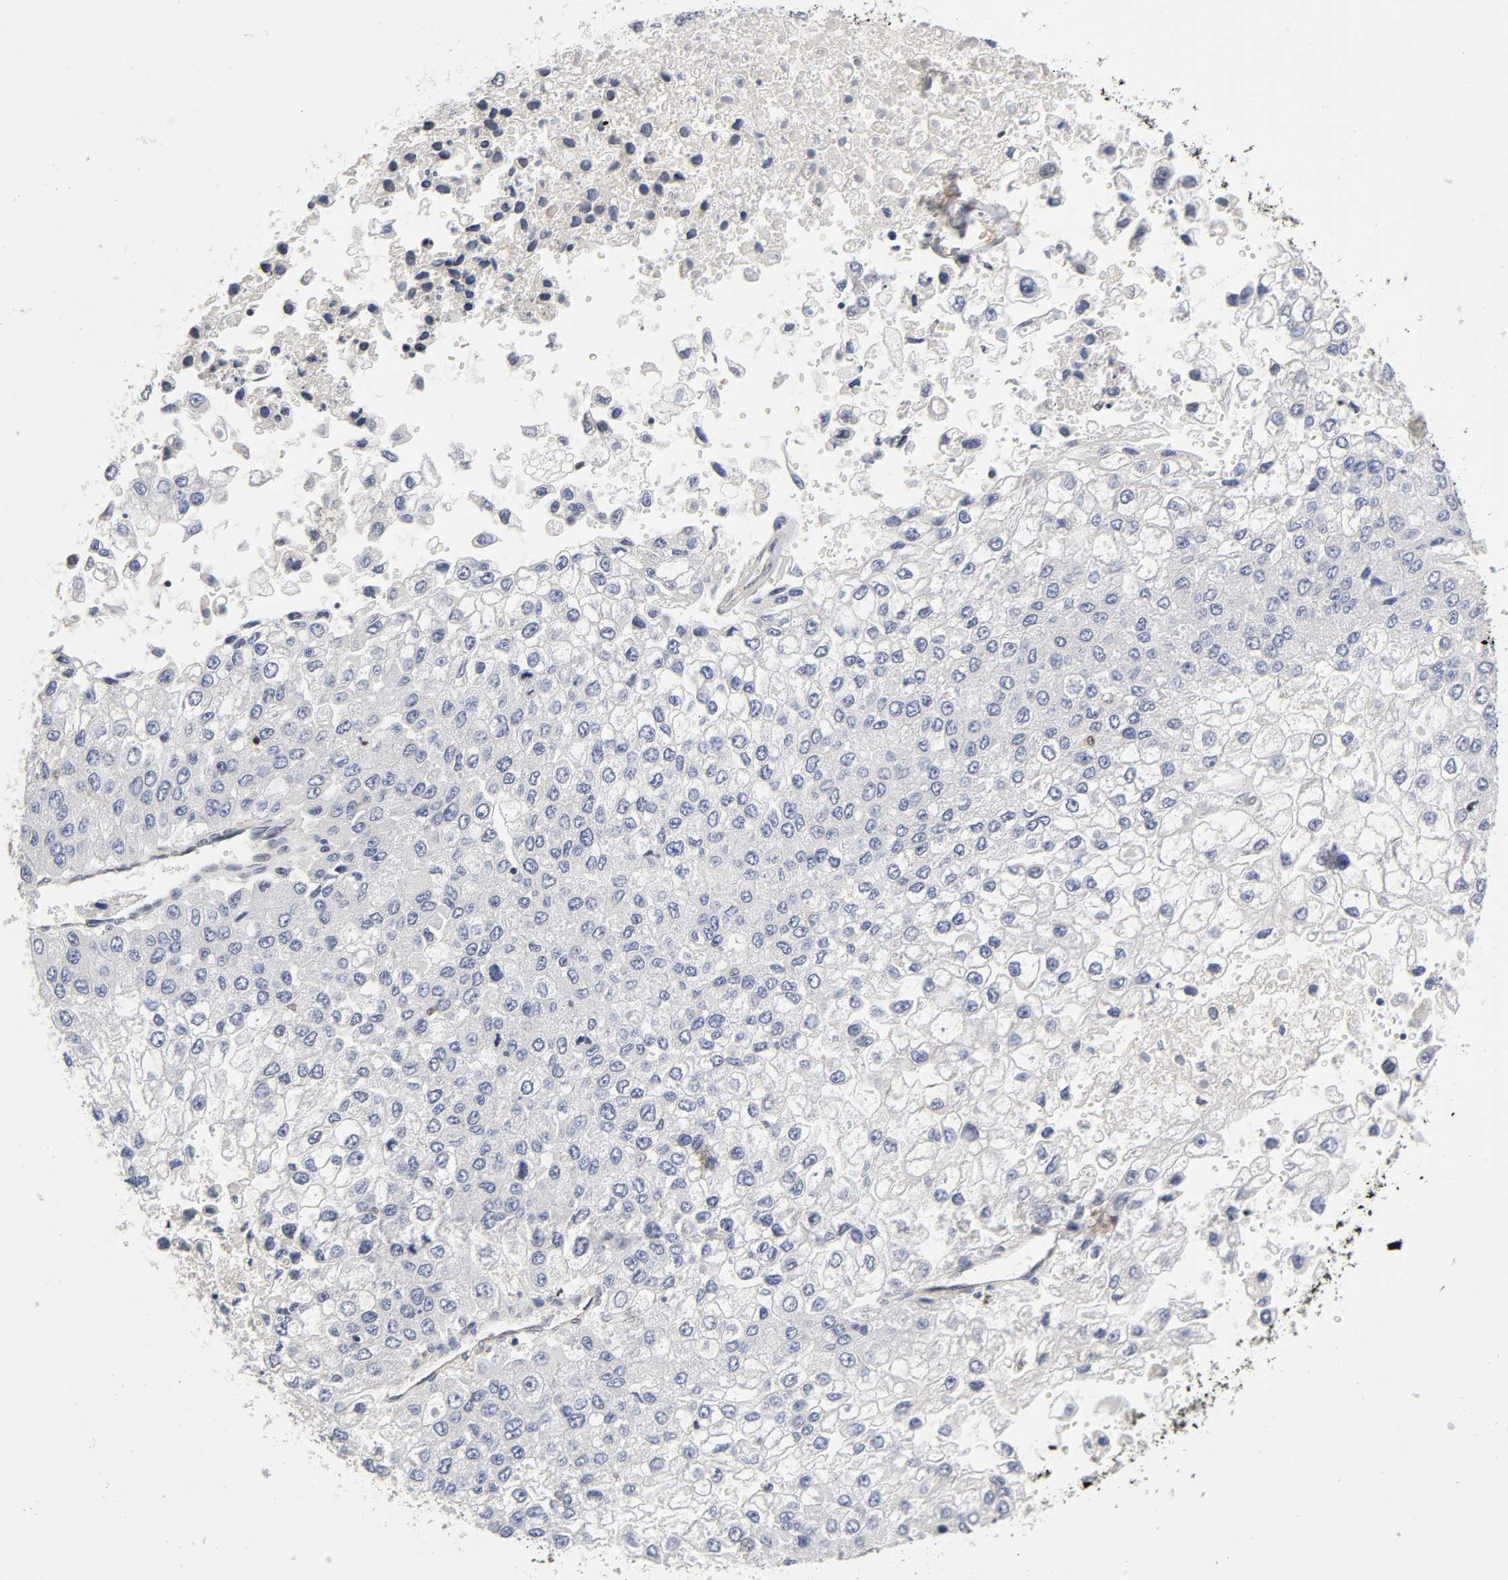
{"staining": {"intensity": "negative", "quantity": "none", "location": "none"}, "tissue": "liver cancer", "cell_type": "Tumor cells", "image_type": "cancer", "snomed": [{"axis": "morphology", "description": "Carcinoma, Hepatocellular, NOS"}, {"axis": "topography", "description": "Liver"}], "caption": "A histopathology image of human hepatocellular carcinoma (liver) is negative for staining in tumor cells.", "gene": "PAFAH1B1", "patient": {"sex": "female", "age": 66}}